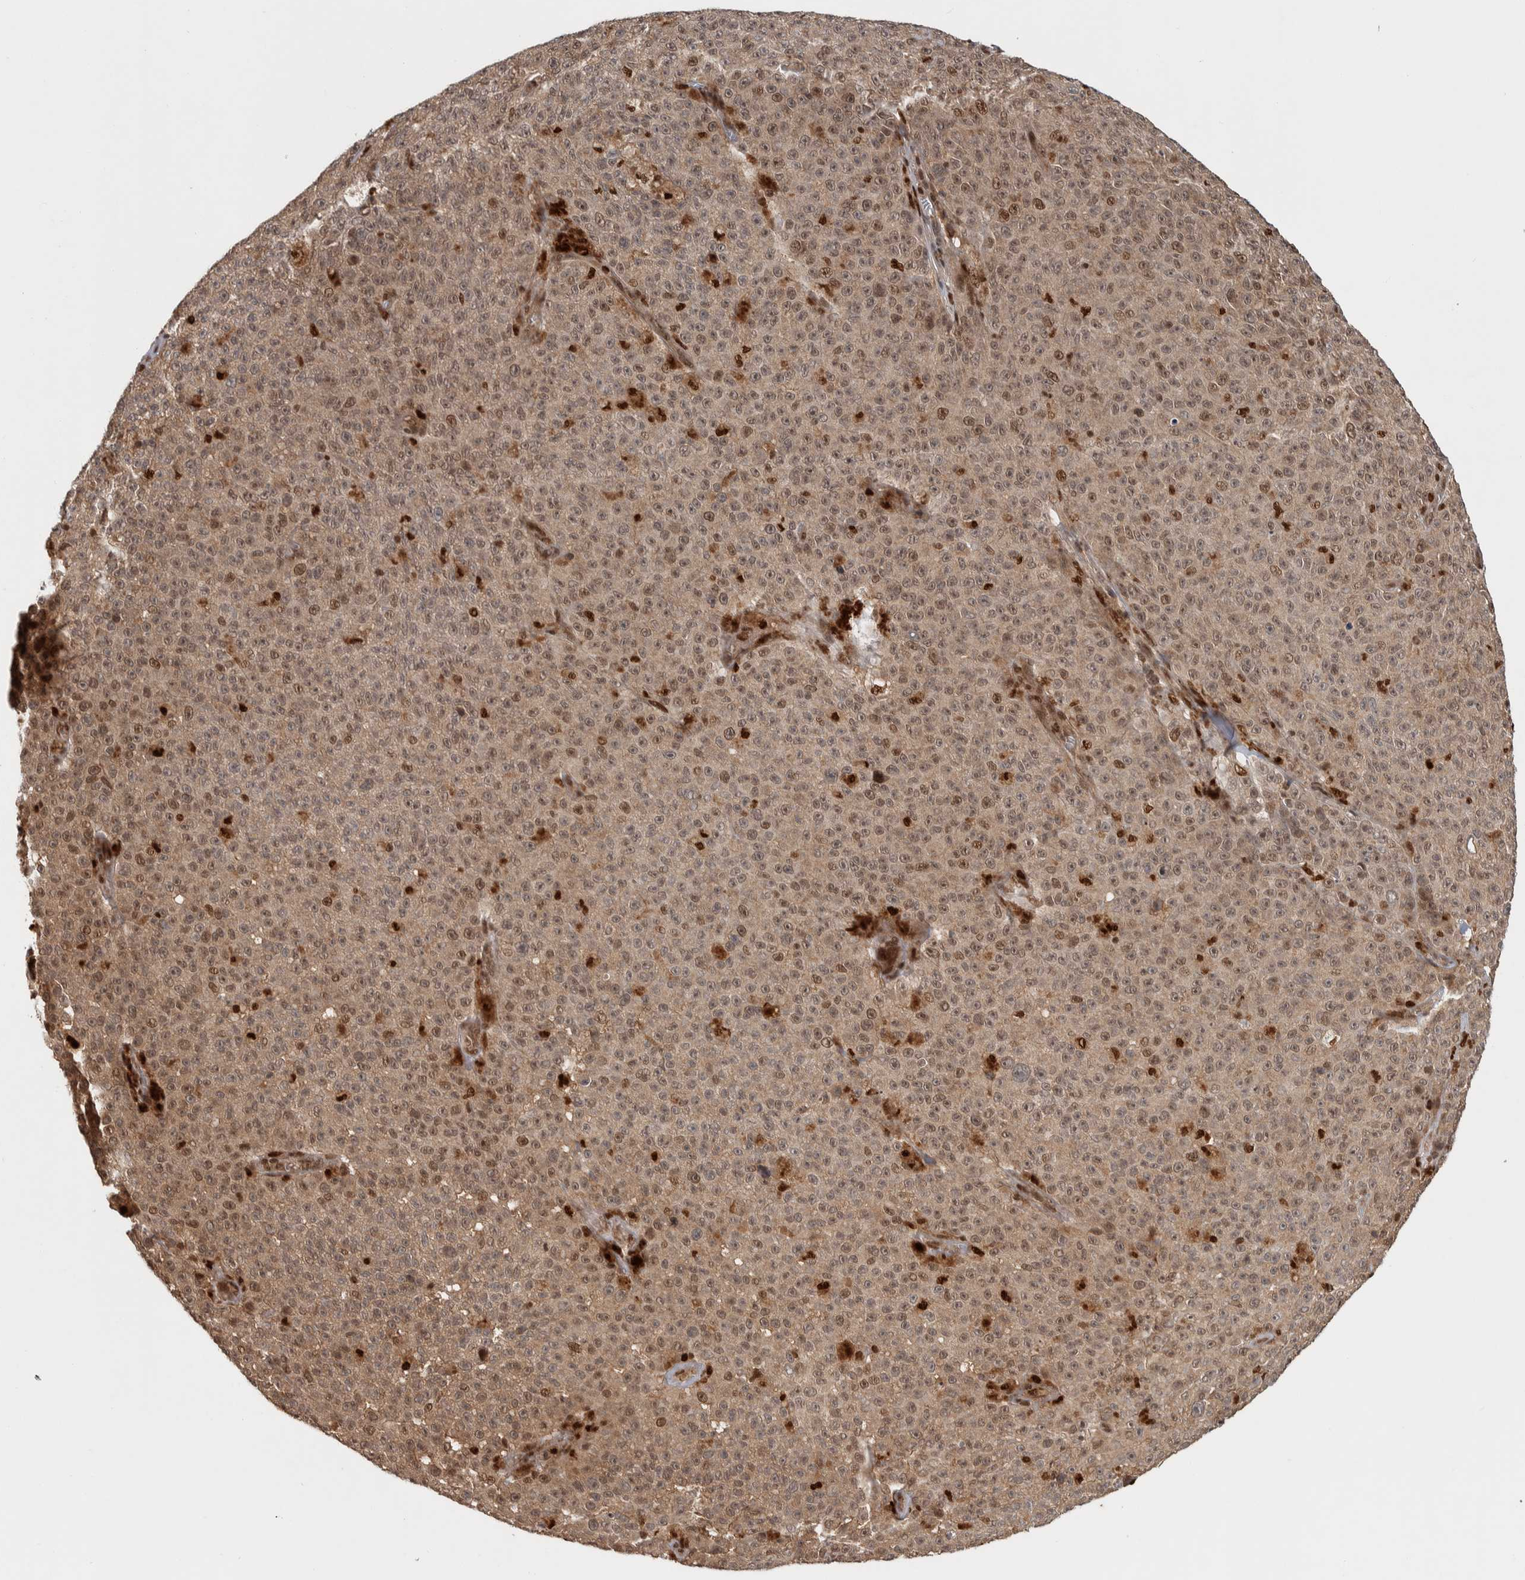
{"staining": {"intensity": "moderate", "quantity": ">75%", "location": "cytoplasmic/membranous,nuclear"}, "tissue": "melanoma", "cell_type": "Tumor cells", "image_type": "cancer", "snomed": [{"axis": "morphology", "description": "Malignant melanoma, NOS"}, {"axis": "topography", "description": "Skin"}], "caption": "Tumor cells exhibit moderate cytoplasmic/membranous and nuclear staining in about >75% of cells in malignant melanoma. The staining was performed using DAB to visualize the protein expression in brown, while the nuclei were stained in blue with hematoxylin (Magnification: 20x).", "gene": "RPS6KA4", "patient": {"sex": "female", "age": 82}}